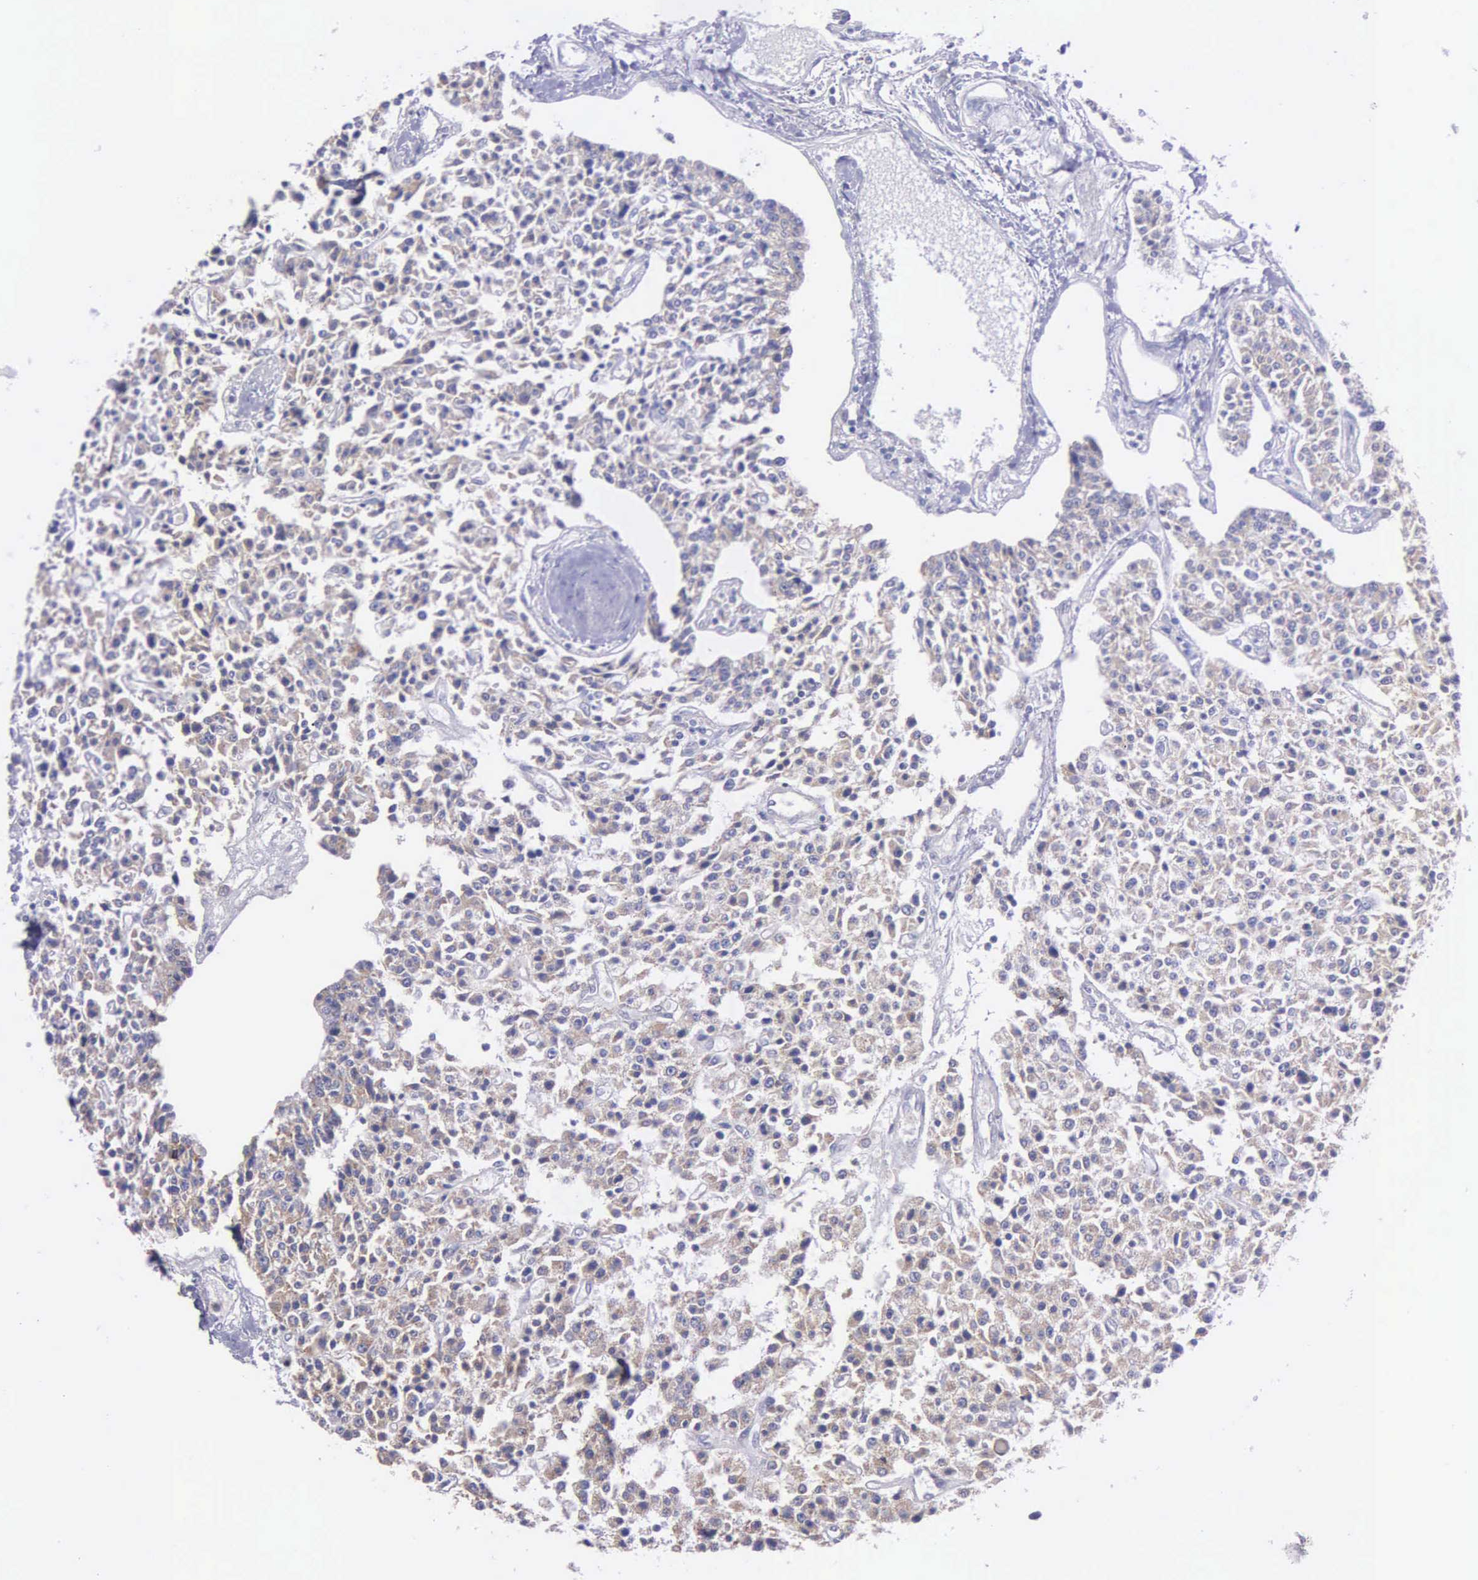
{"staining": {"intensity": "weak", "quantity": ">75%", "location": "cytoplasmic/membranous"}, "tissue": "carcinoid", "cell_type": "Tumor cells", "image_type": "cancer", "snomed": [{"axis": "morphology", "description": "Carcinoid, malignant, NOS"}, {"axis": "topography", "description": "Stomach"}], "caption": "This photomicrograph demonstrates IHC staining of malignant carcinoid, with low weak cytoplasmic/membranous expression in about >75% of tumor cells.", "gene": "MIA2", "patient": {"sex": "female", "age": 76}}